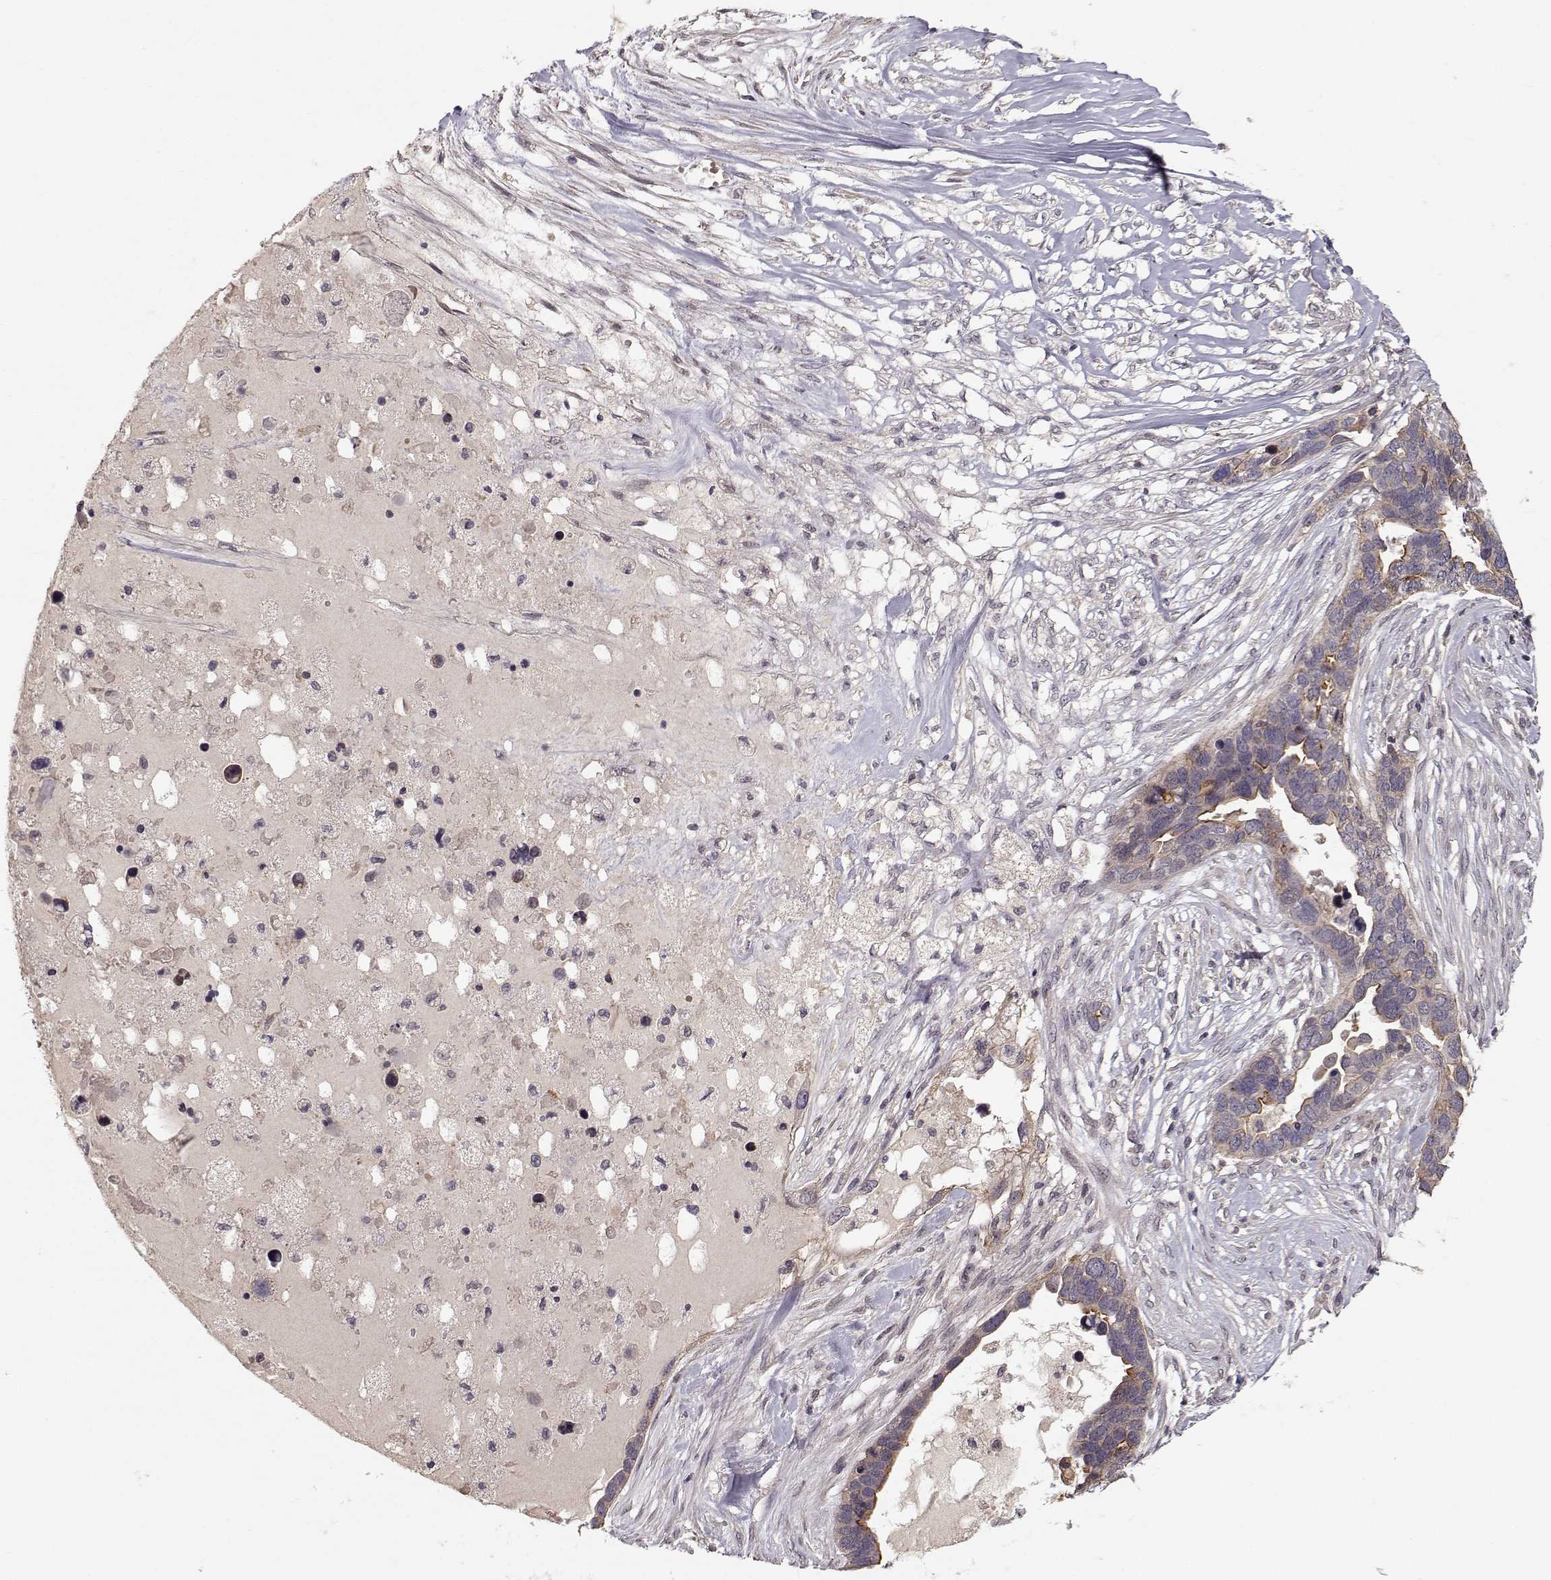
{"staining": {"intensity": "moderate", "quantity": "<25%", "location": "cytoplasmic/membranous"}, "tissue": "ovarian cancer", "cell_type": "Tumor cells", "image_type": "cancer", "snomed": [{"axis": "morphology", "description": "Cystadenocarcinoma, serous, NOS"}, {"axis": "topography", "description": "Ovary"}], "caption": "A brown stain shows moderate cytoplasmic/membranous staining of a protein in ovarian cancer tumor cells. (Stains: DAB in brown, nuclei in blue, Microscopy: brightfield microscopy at high magnification).", "gene": "PLEKHG3", "patient": {"sex": "female", "age": 54}}